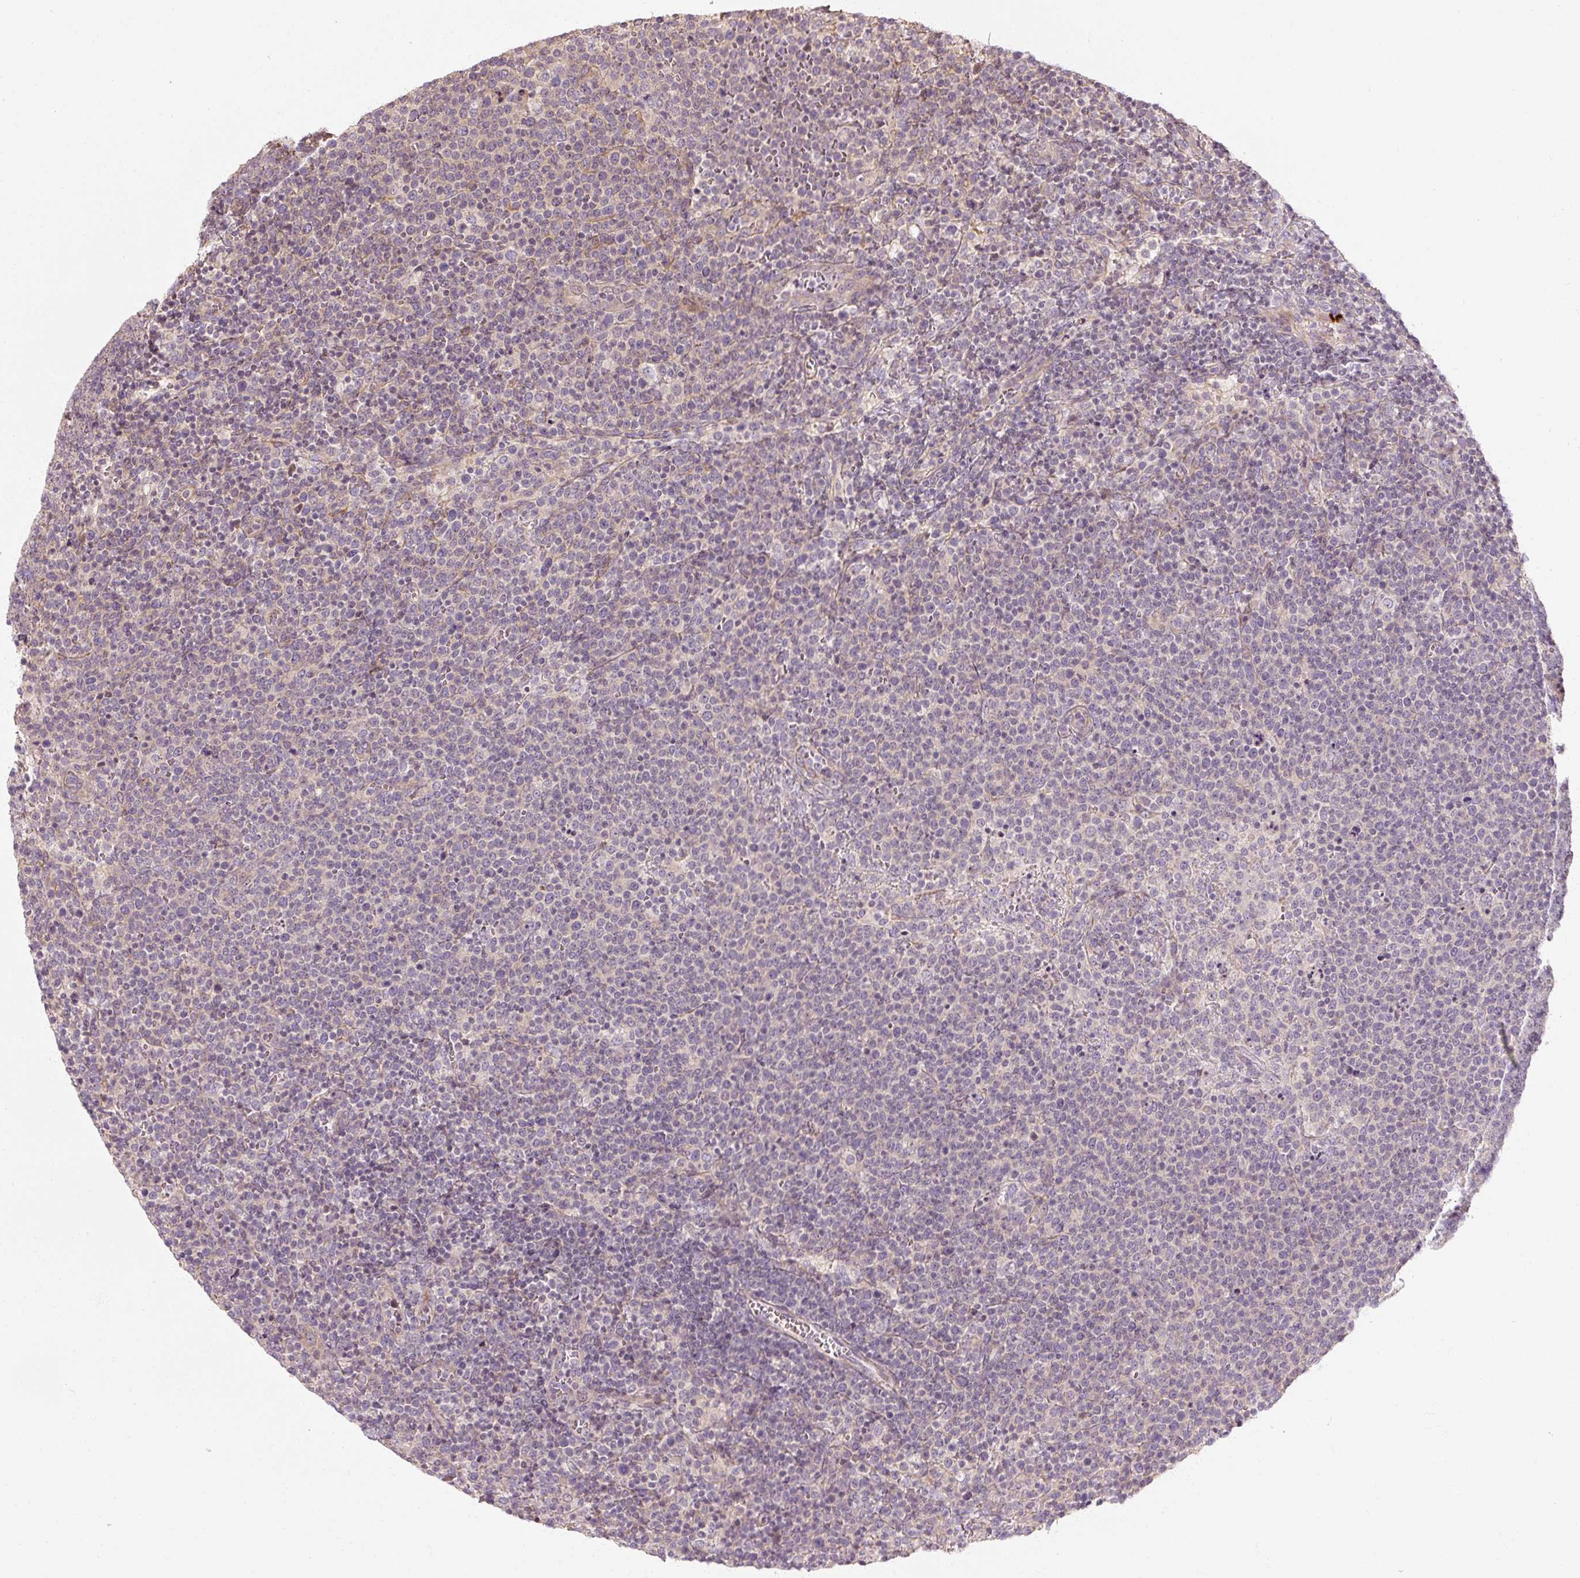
{"staining": {"intensity": "negative", "quantity": "none", "location": "none"}, "tissue": "lymphoma", "cell_type": "Tumor cells", "image_type": "cancer", "snomed": [{"axis": "morphology", "description": "Malignant lymphoma, non-Hodgkin's type, High grade"}, {"axis": "topography", "description": "Lymph node"}], "caption": "Immunohistochemistry of human lymphoma exhibits no positivity in tumor cells.", "gene": "RB1CC1", "patient": {"sex": "male", "age": 61}}